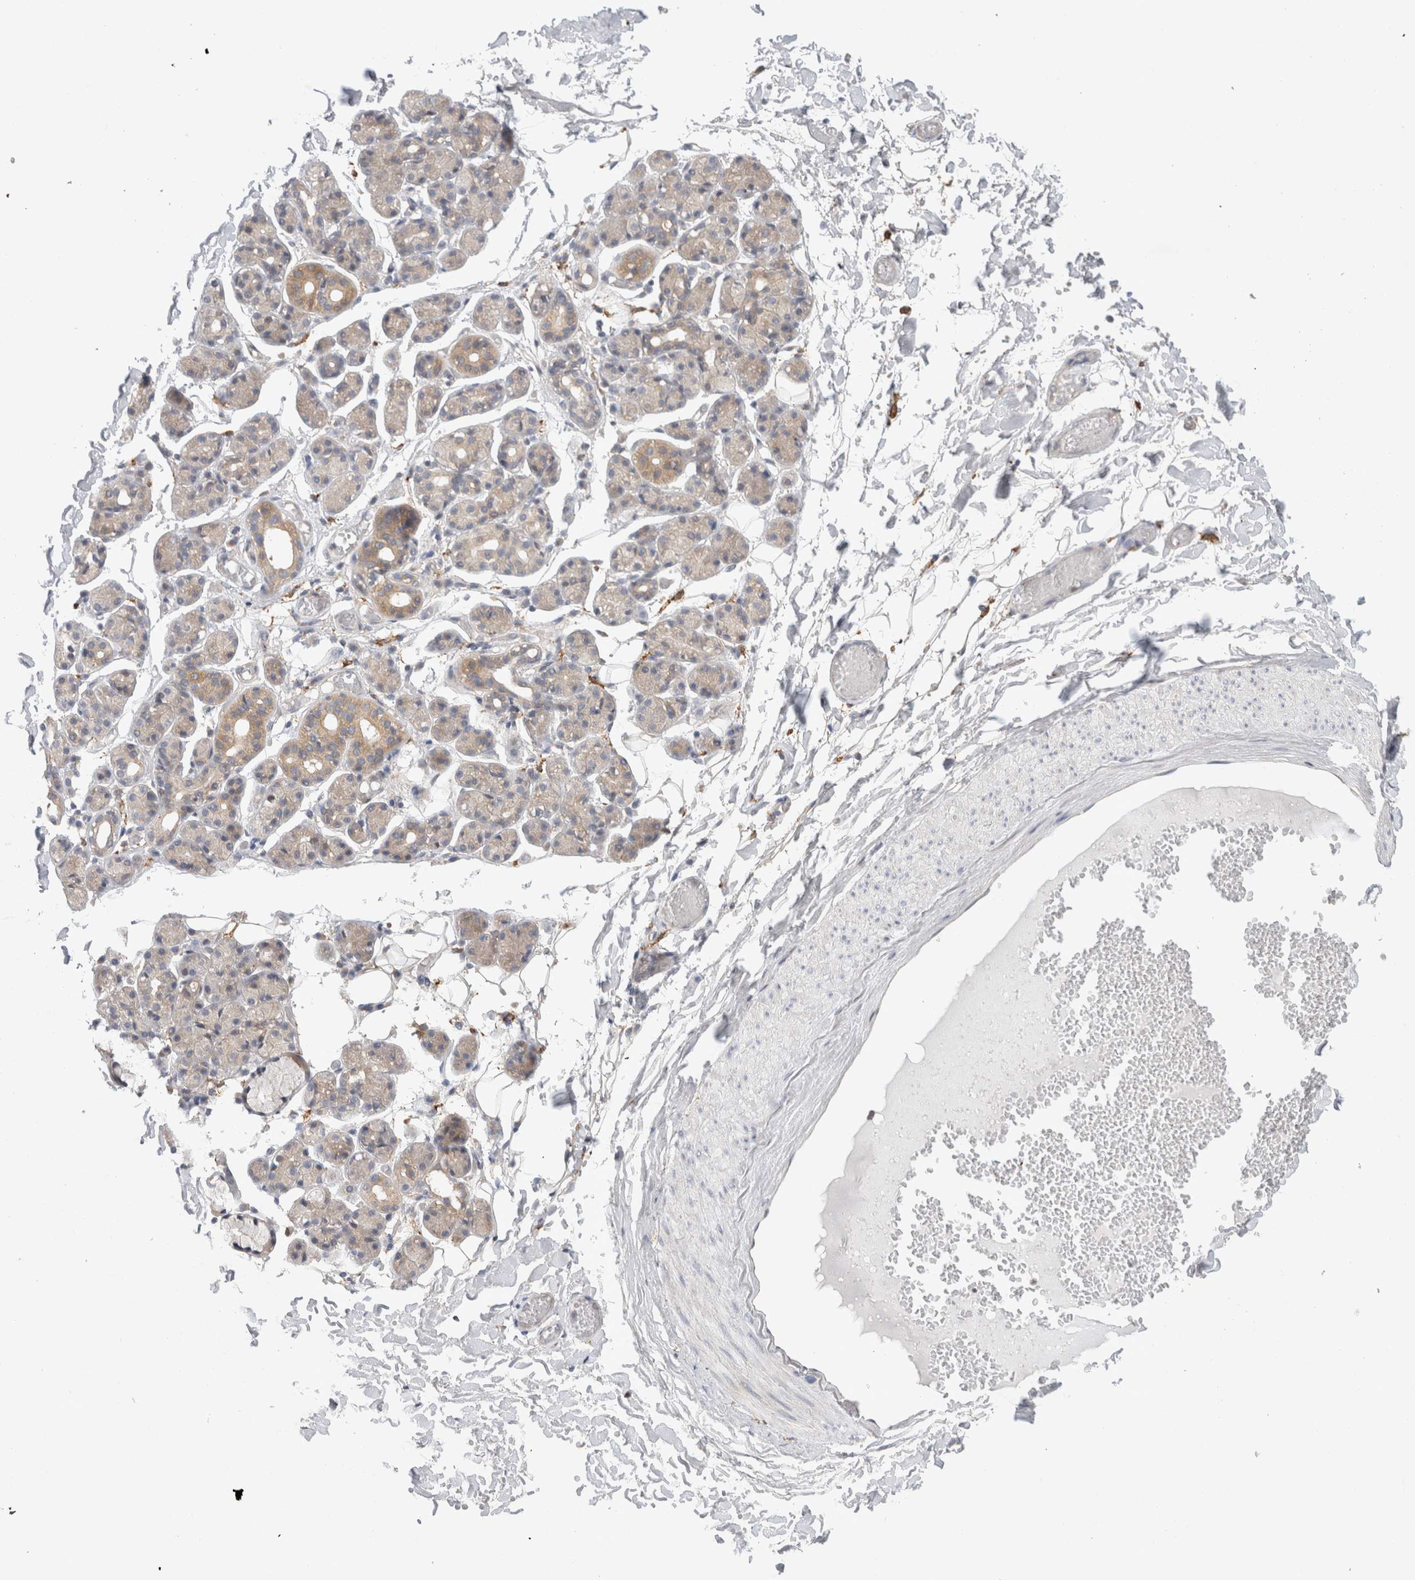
{"staining": {"intensity": "weak", "quantity": "25%-75%", "location": "cytoplasmic/membranous"}, "tissue": "salivary gland", "cell_type": "Glandular cells", "image_type": "normal", "snomed": [{"axis": "morphology", "description": "Normal tissue, NOS"}, {"axis": "topography", "description": "Salivary gland"}], "caption": "Immunohistochemistry histopathology image of benign salivary gland: human salivary gland stained using immunohistochemistry exhibits low levels of weak protein expression localized specifically in the cytoplasmic/membranous of glandular cells, appearing as a cytoplasmic/membranous brown color.", "gene": "CDCA7L", "patient": {"sex": "male", "age": 63}}